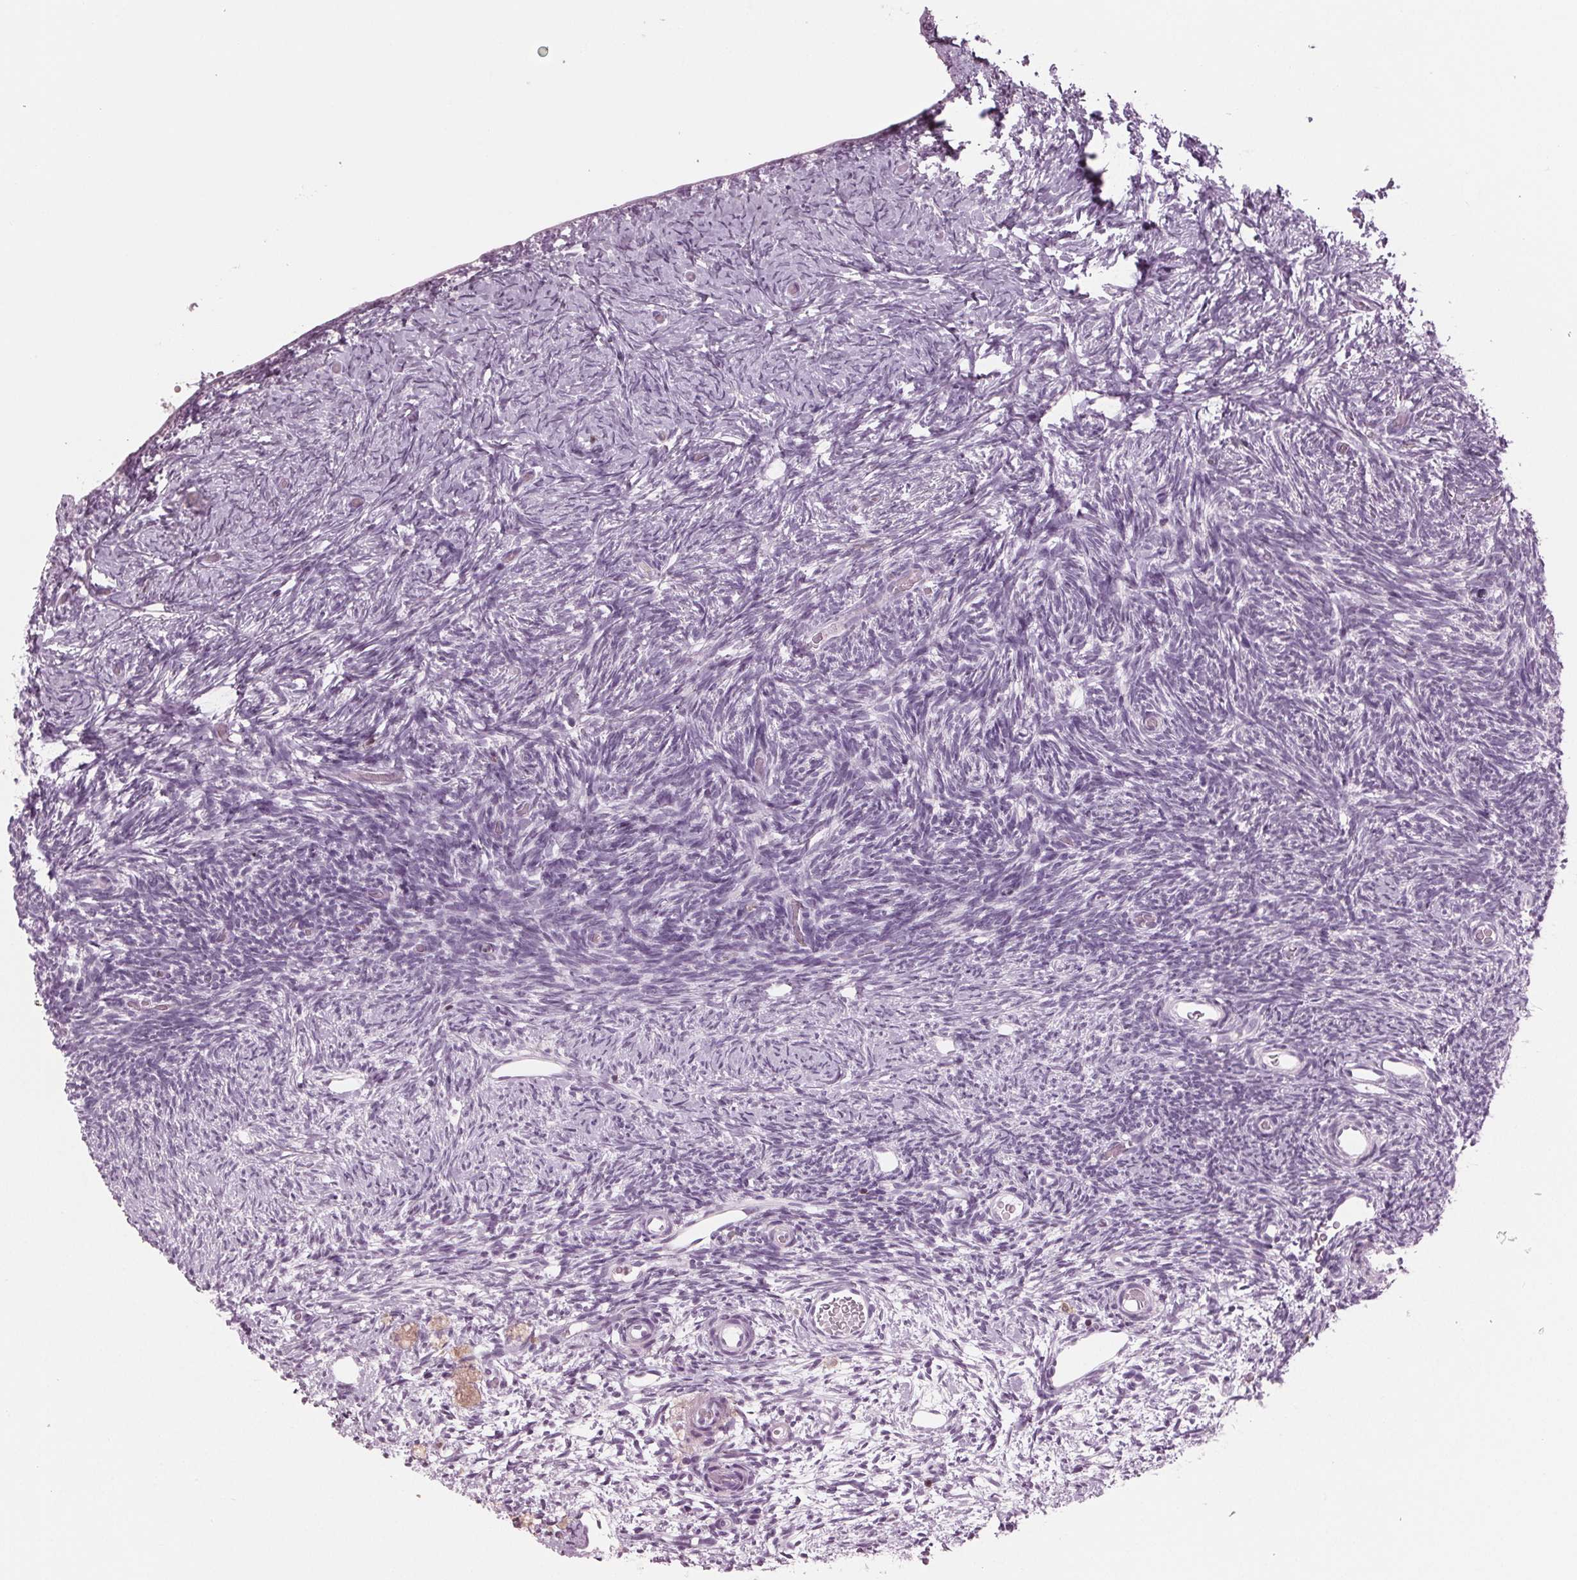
{"staining": {"intensity": "negative", "quantity": "none", "location": "none"}, "tissue": "ovary", "cell_type": "Follicle cells", "image_type": "normal", "snomed": [{"axis": "morphology", "description": "Normal tissue, NOS"}, {"axis": "topography", "description": "Ovary"}], "caption": "This image is of benign ovary stained with immunohistochemistry to label a protein in brown with the nuclei are counter-stained blue. There is no positivity in follicle cells. (Immunohistochemistry (ihc), brightfield microscopy, high magnification).", "gene": "BTLA", "patient": {"sex": "female", "age": 39}}